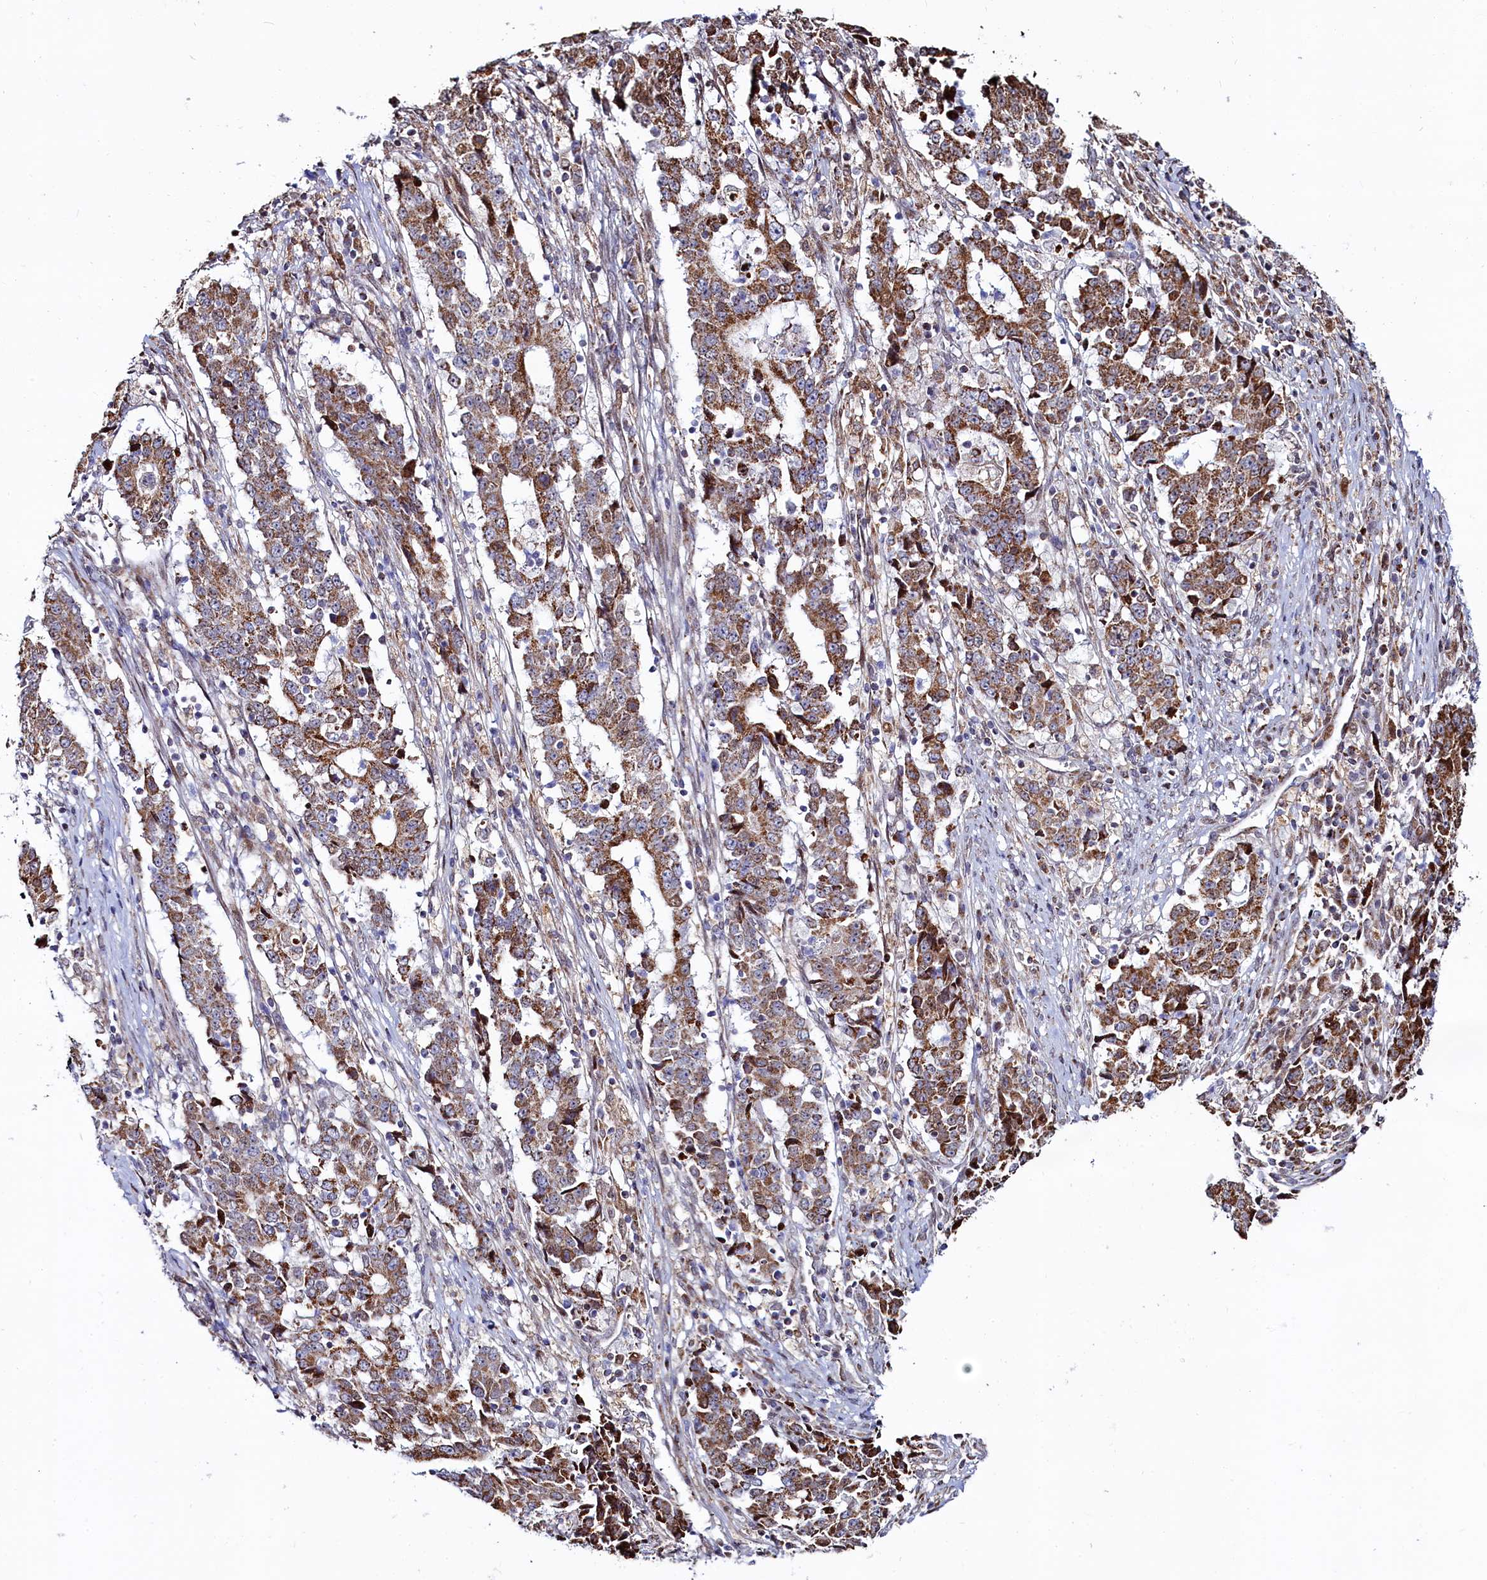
{"staining": {"intensity": "strong", "quantity": ">75%", "location": "cytoplasmic/membranous"}, "tissue": "stomach cancer", "cell_type": "Tumor cells", "image_type": "cancer", "snomed": [{"axis": "morphology", "description": "Adenocarcinoma, NOS"}, {"axis": "topography", "description": "Stomach"}], "caption": "Strong cytoplasmic/membranous positivity is seen in approximately >75% of tumor cells in stomach cancer.", "gene": "HDGFL3", "patient": {"sex": "male", "age": 59}}